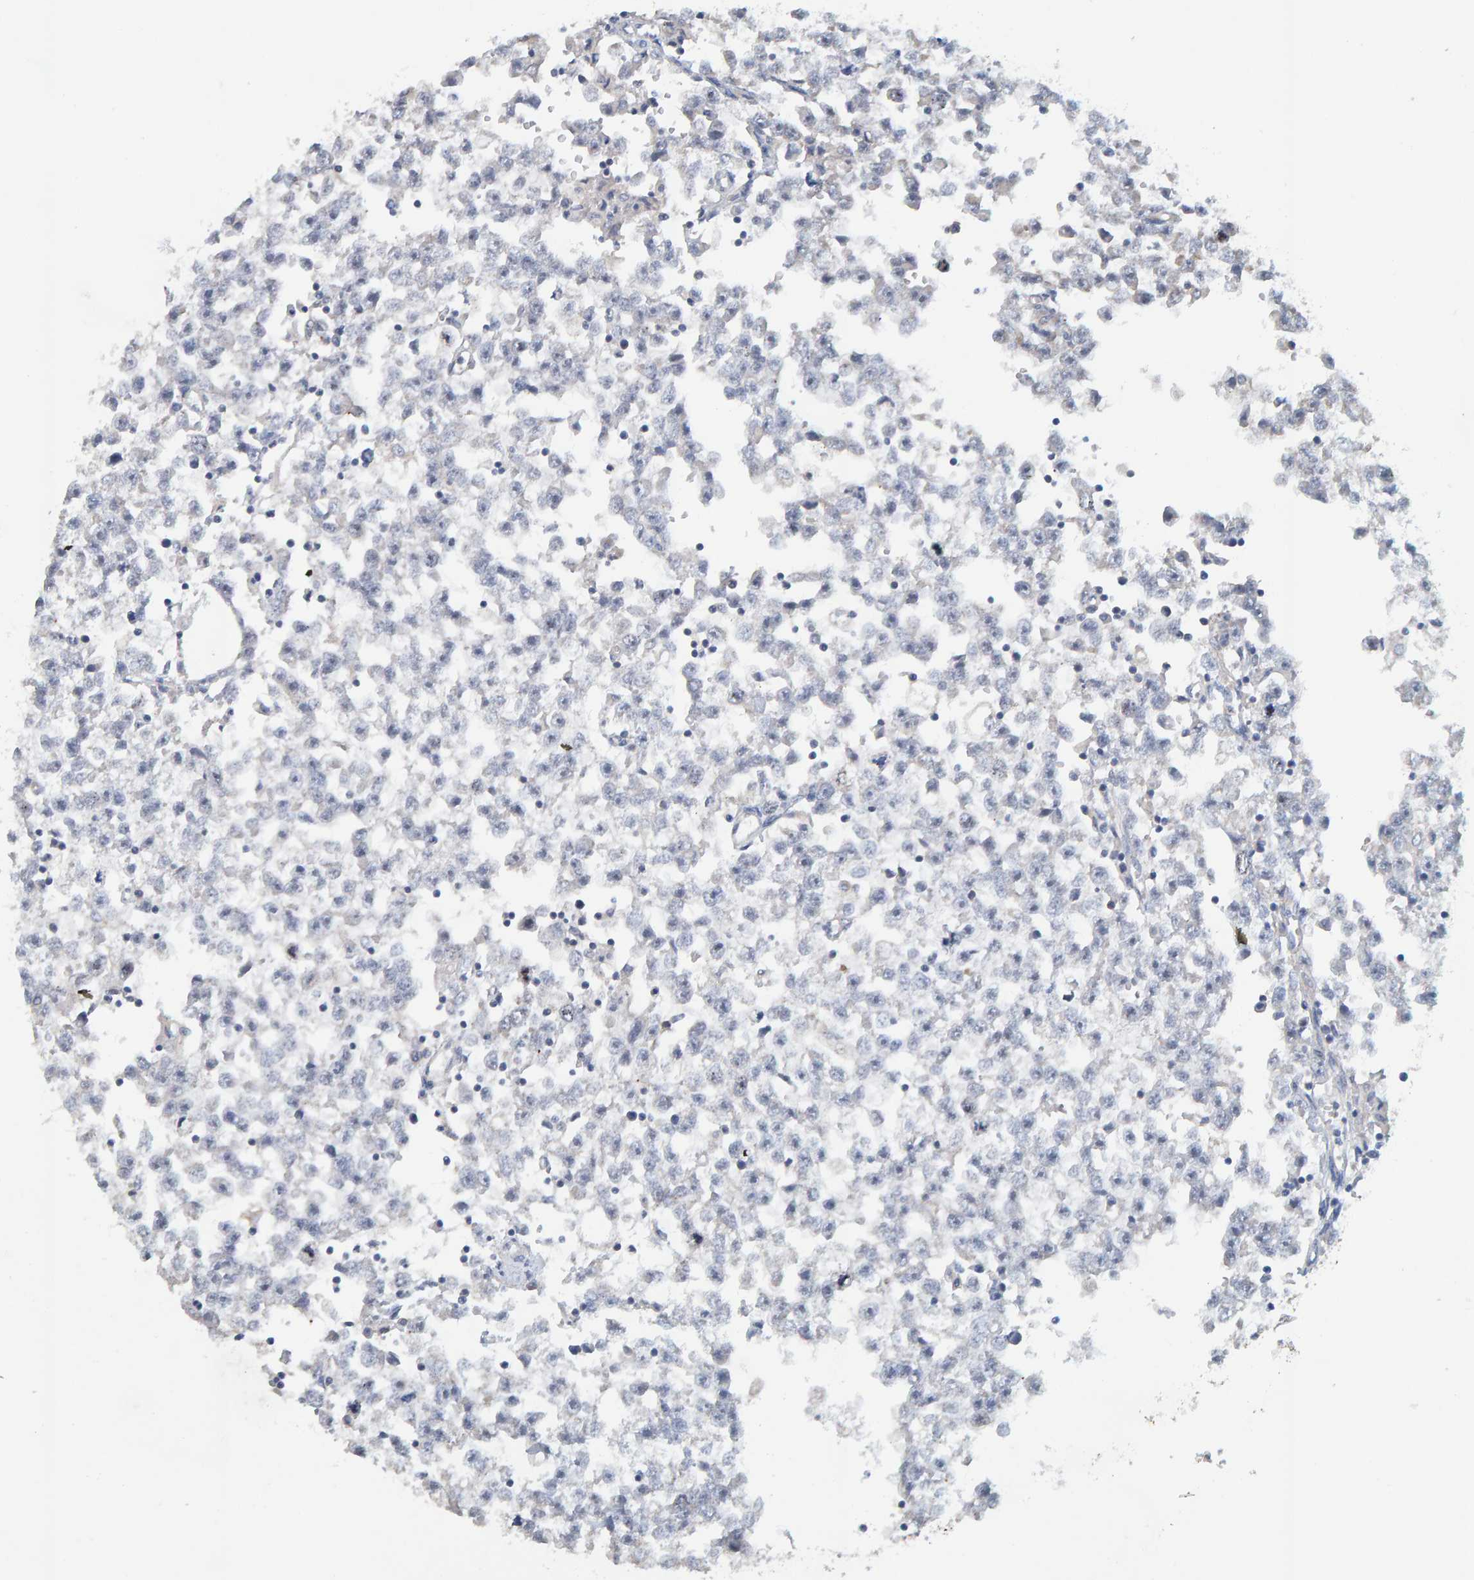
{"staining": {"intensity": "negative", "quantity": "none", "location": "none"}, "tissue": "testis cancer", "cell_type": "Tumor cells", "image_type": "cancer", "snomed": [{"axis": "morphology", "description": "Seminoma, NOS"}, {"axis": "morphology", "description": "Carcinoma, Embryonal, NOS"}, {"axis": "topography", "description": "Testis"}], "caption": "Tumor cells are negative for brown protein staining in testis cancer. Nuclei are stained in blue.", "gene": "RGP1", "patient": {"sex": "male", "age": 51}}